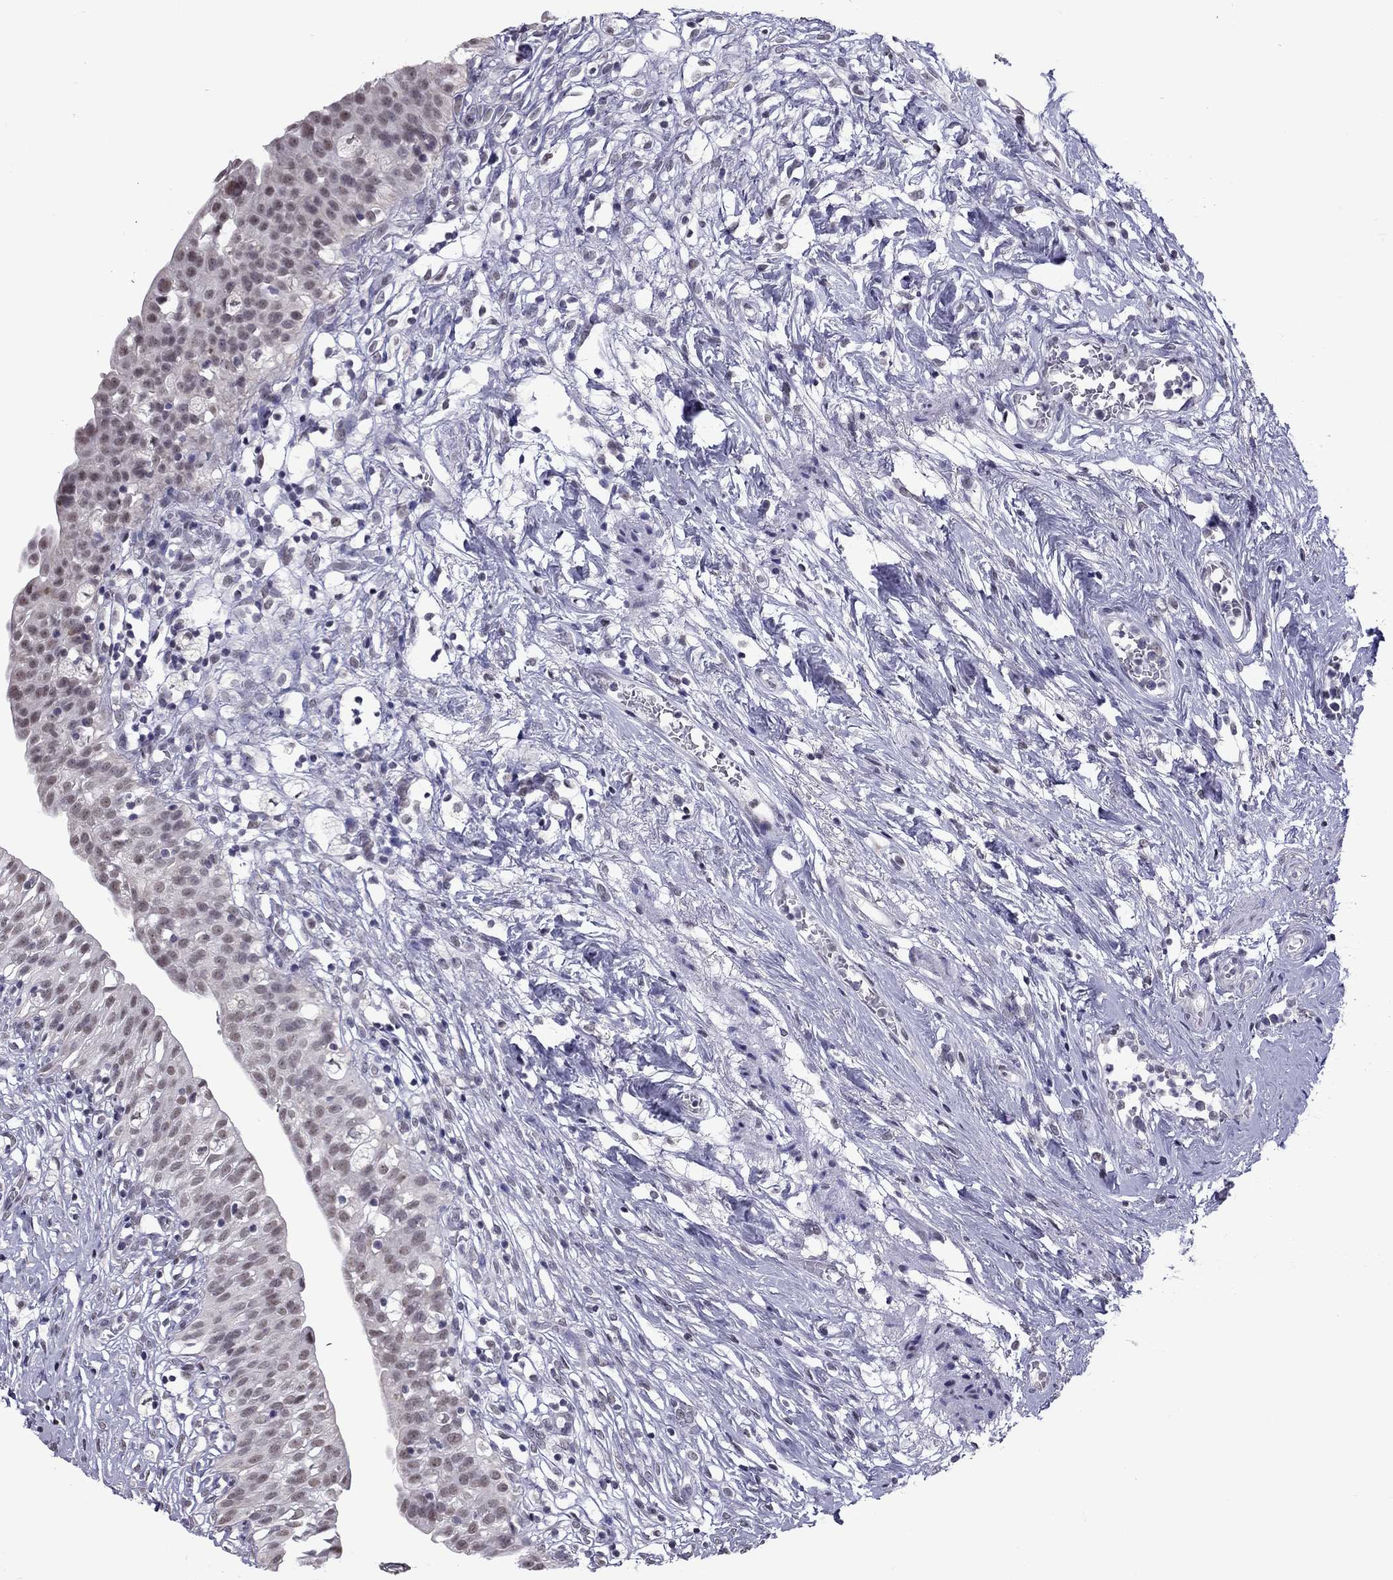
{"staining": {"intensity": "weak", "quantity": "<25%", "location": "nuclear"}, "tissue": "urinary bladder", "cell_type": "Urothelial cells", "image_type": "normal", "snomed": [{"axis": "morphology", "description": "Normal tissue, NOS"}, {"axis": "topography", "description": "Urinary bladder"}], "caption": "Micrograph shows no significant protein positivity in urothelial cells of unremarkable urinary bladder. (Immunohistochemistry (ihc), brightfield microscopy, high magnification).", "gene": "PPP1R3A", "patient": {"sex": "male", "age": 76}}